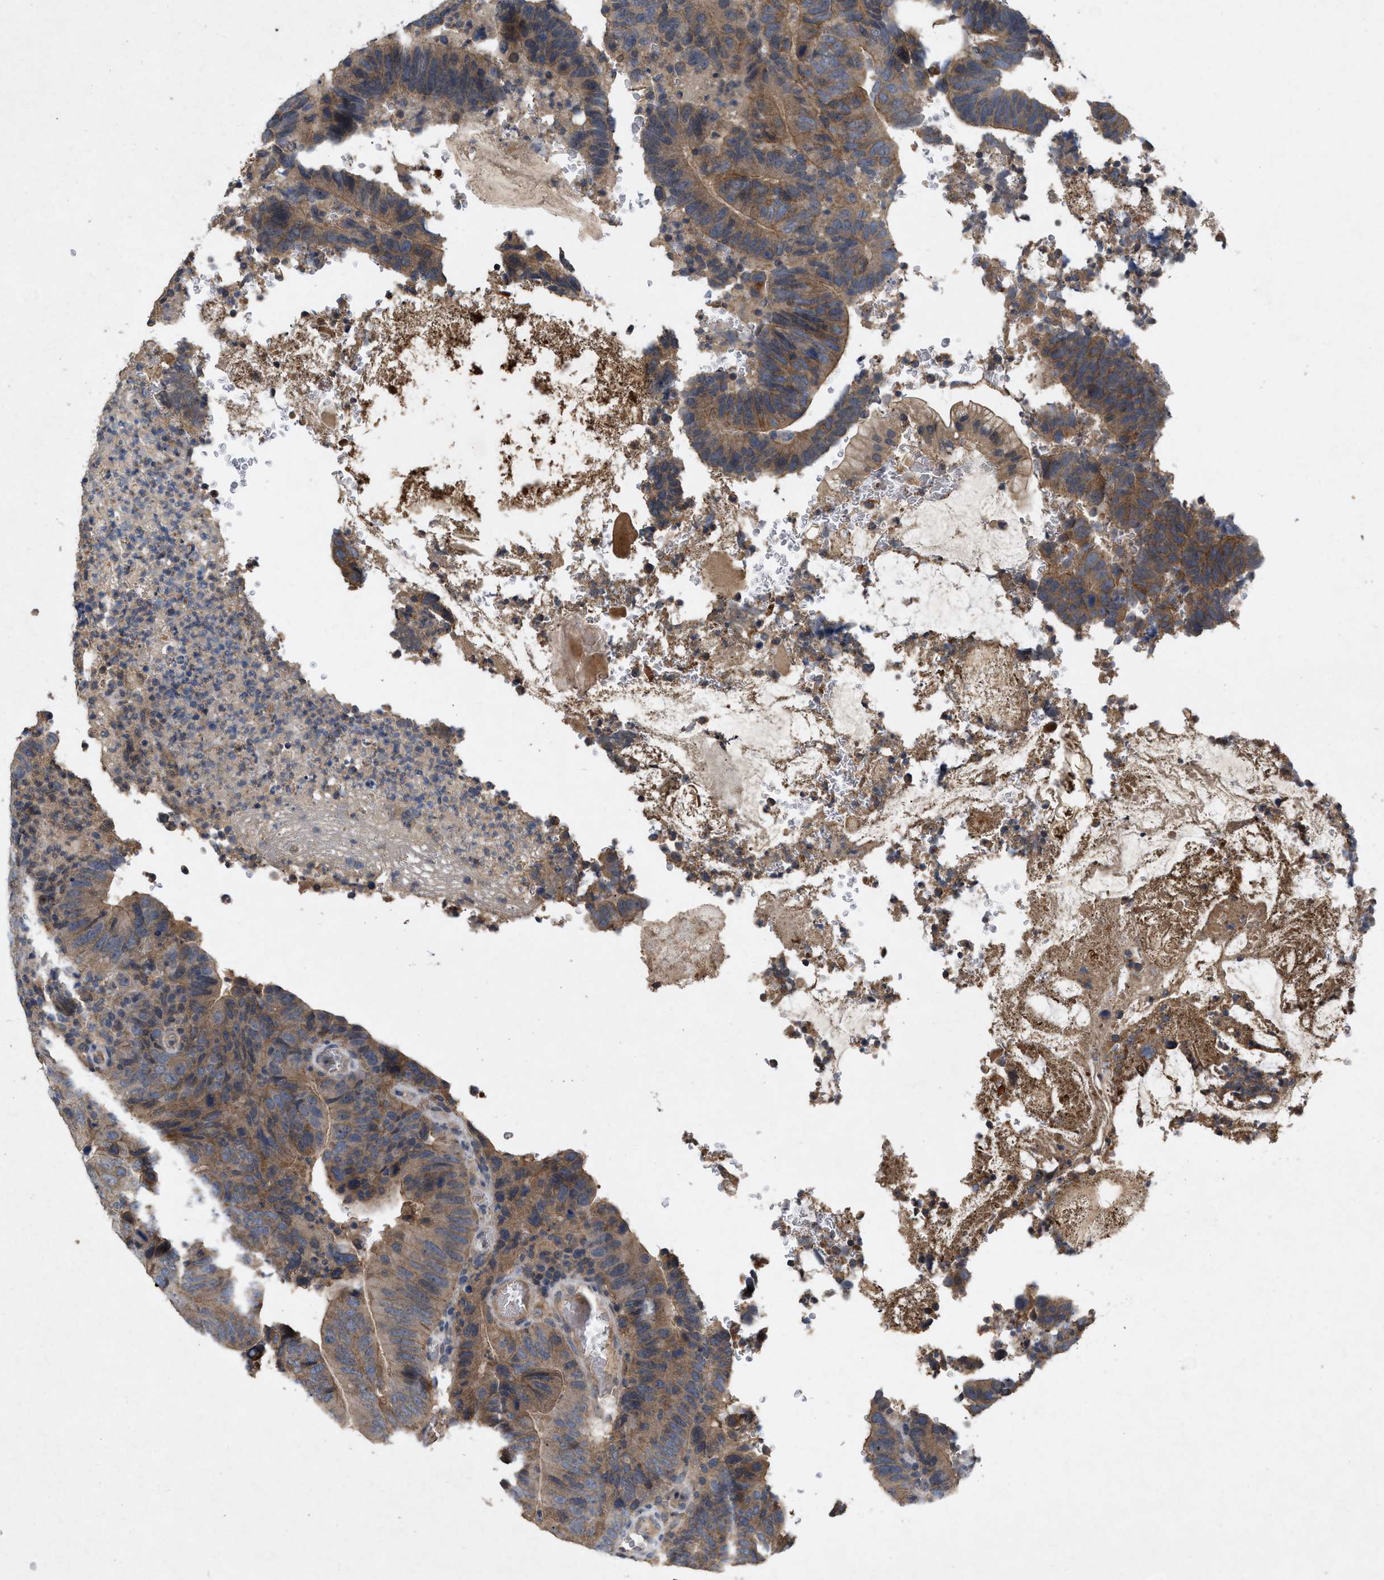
{"staining": {"intensity": "moderate", "quantity": ">75%", "location": "cytoplasmic/membranous"}, "tissue": "colorectal cancer", "cell_type": "Tumor cells", "image_type": "cancer", "snomed": [{"axis": "morphology", "description": "Adenocarcinoma, NOS"}, {"axis": "topography", "description": "Colon"}], "caption": "Immunohistochemistry (IHC) of colorectal adenocarcinoma shows medium levels of moderate cytoplasmic/membranous staining in about >75% of tumor cells.", "gene": "LPAR2", "patient": {"sex": "male", "age": 56}}